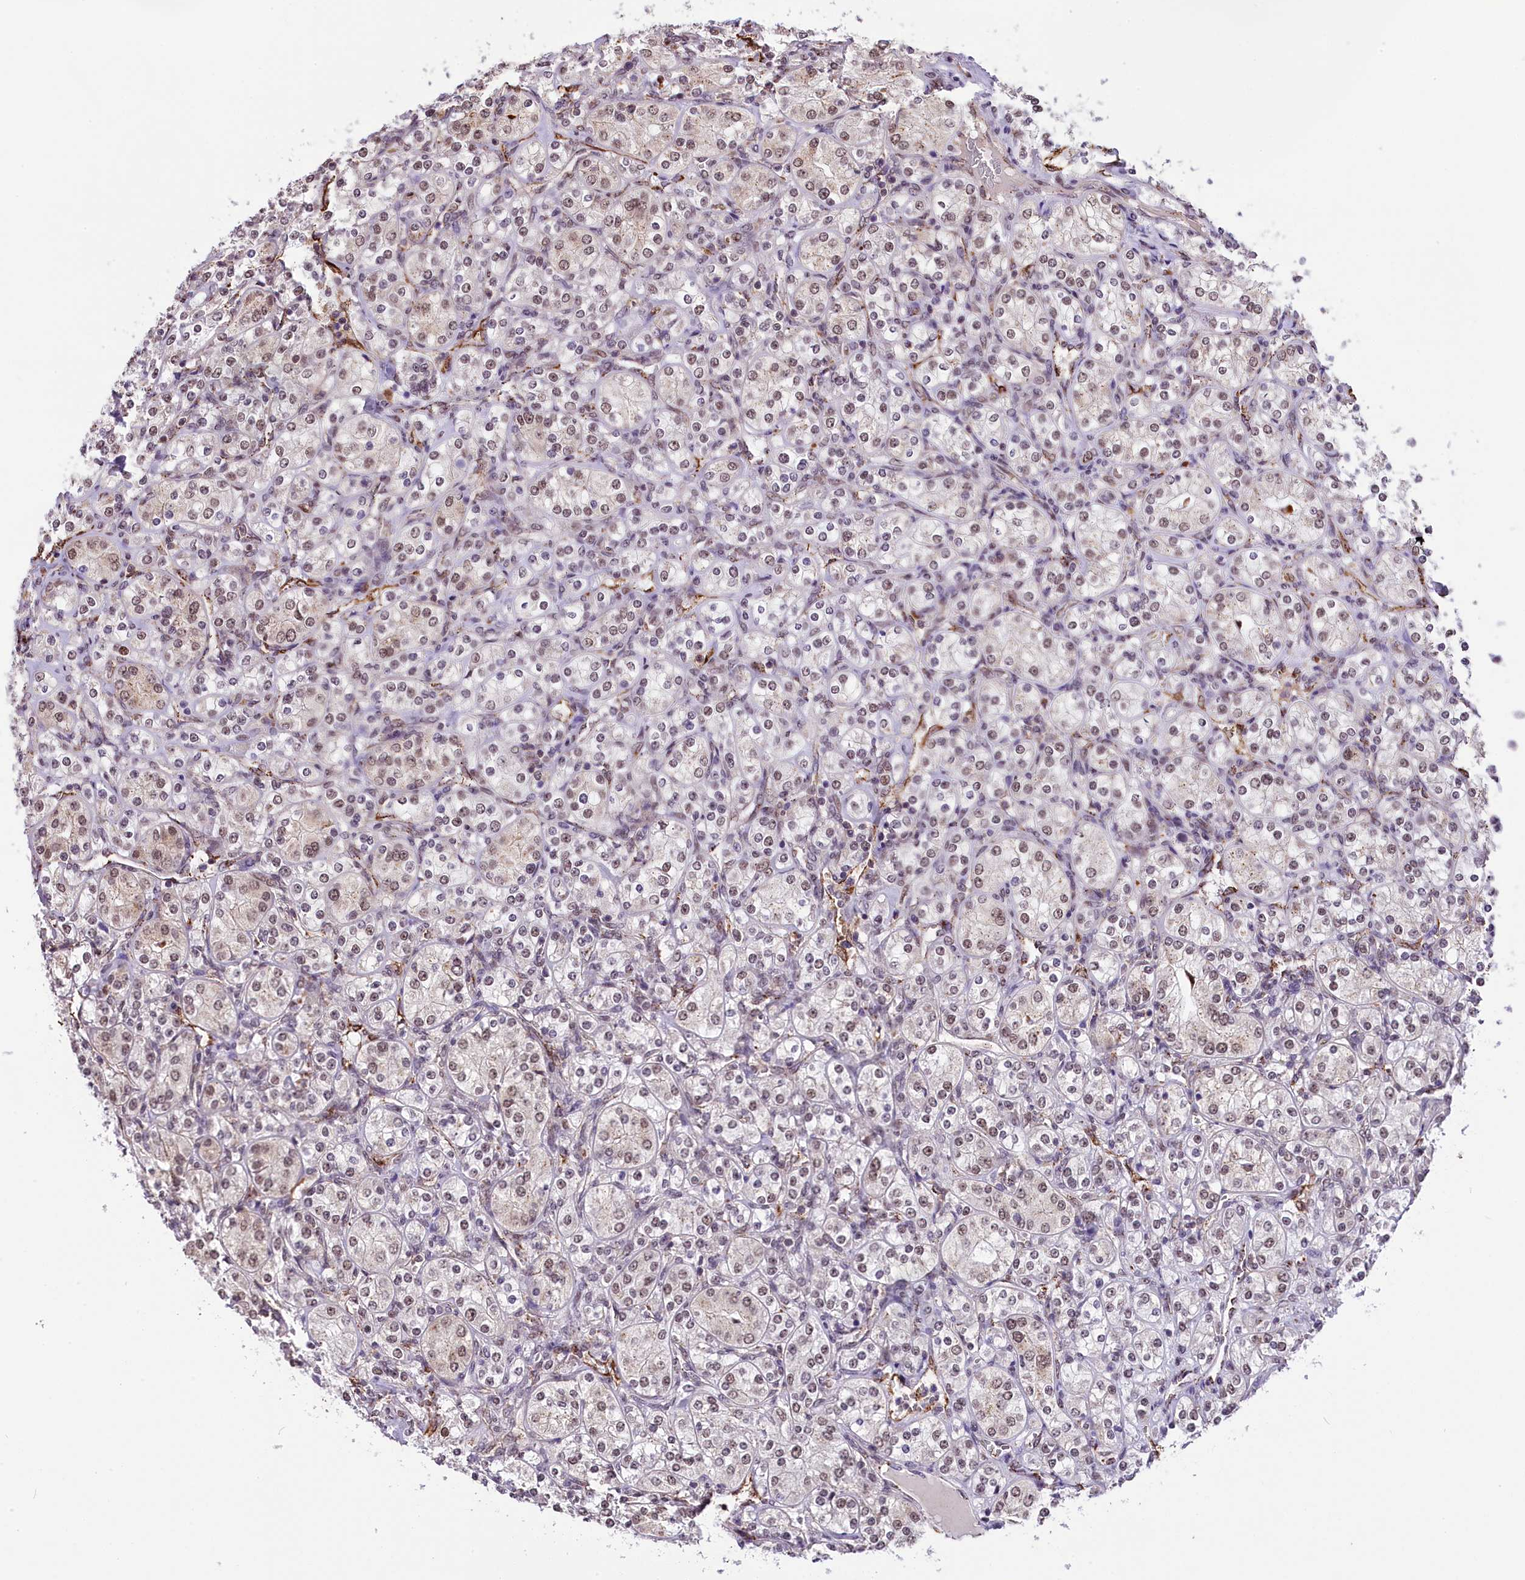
{"staining": {"intensity": "weak", "quantity": ">75%", "location": "nuclear"}, "tissue": "renal cancer", "cell_type": "Tumor cells", "image_type": "cancer", "snomed": [{"axis": "morphology", "description": "Adenocarcinoma, NOS"}, {"axis": "topography", "description": "Kidney"}], "caption": "A histopathology image of human renal adenocarcinoma stained for a protein exhibits weak nuclear brown staining in tumor cells.", "gene": "MRPL54", "patient": {"sex": "male", "age": 77}}